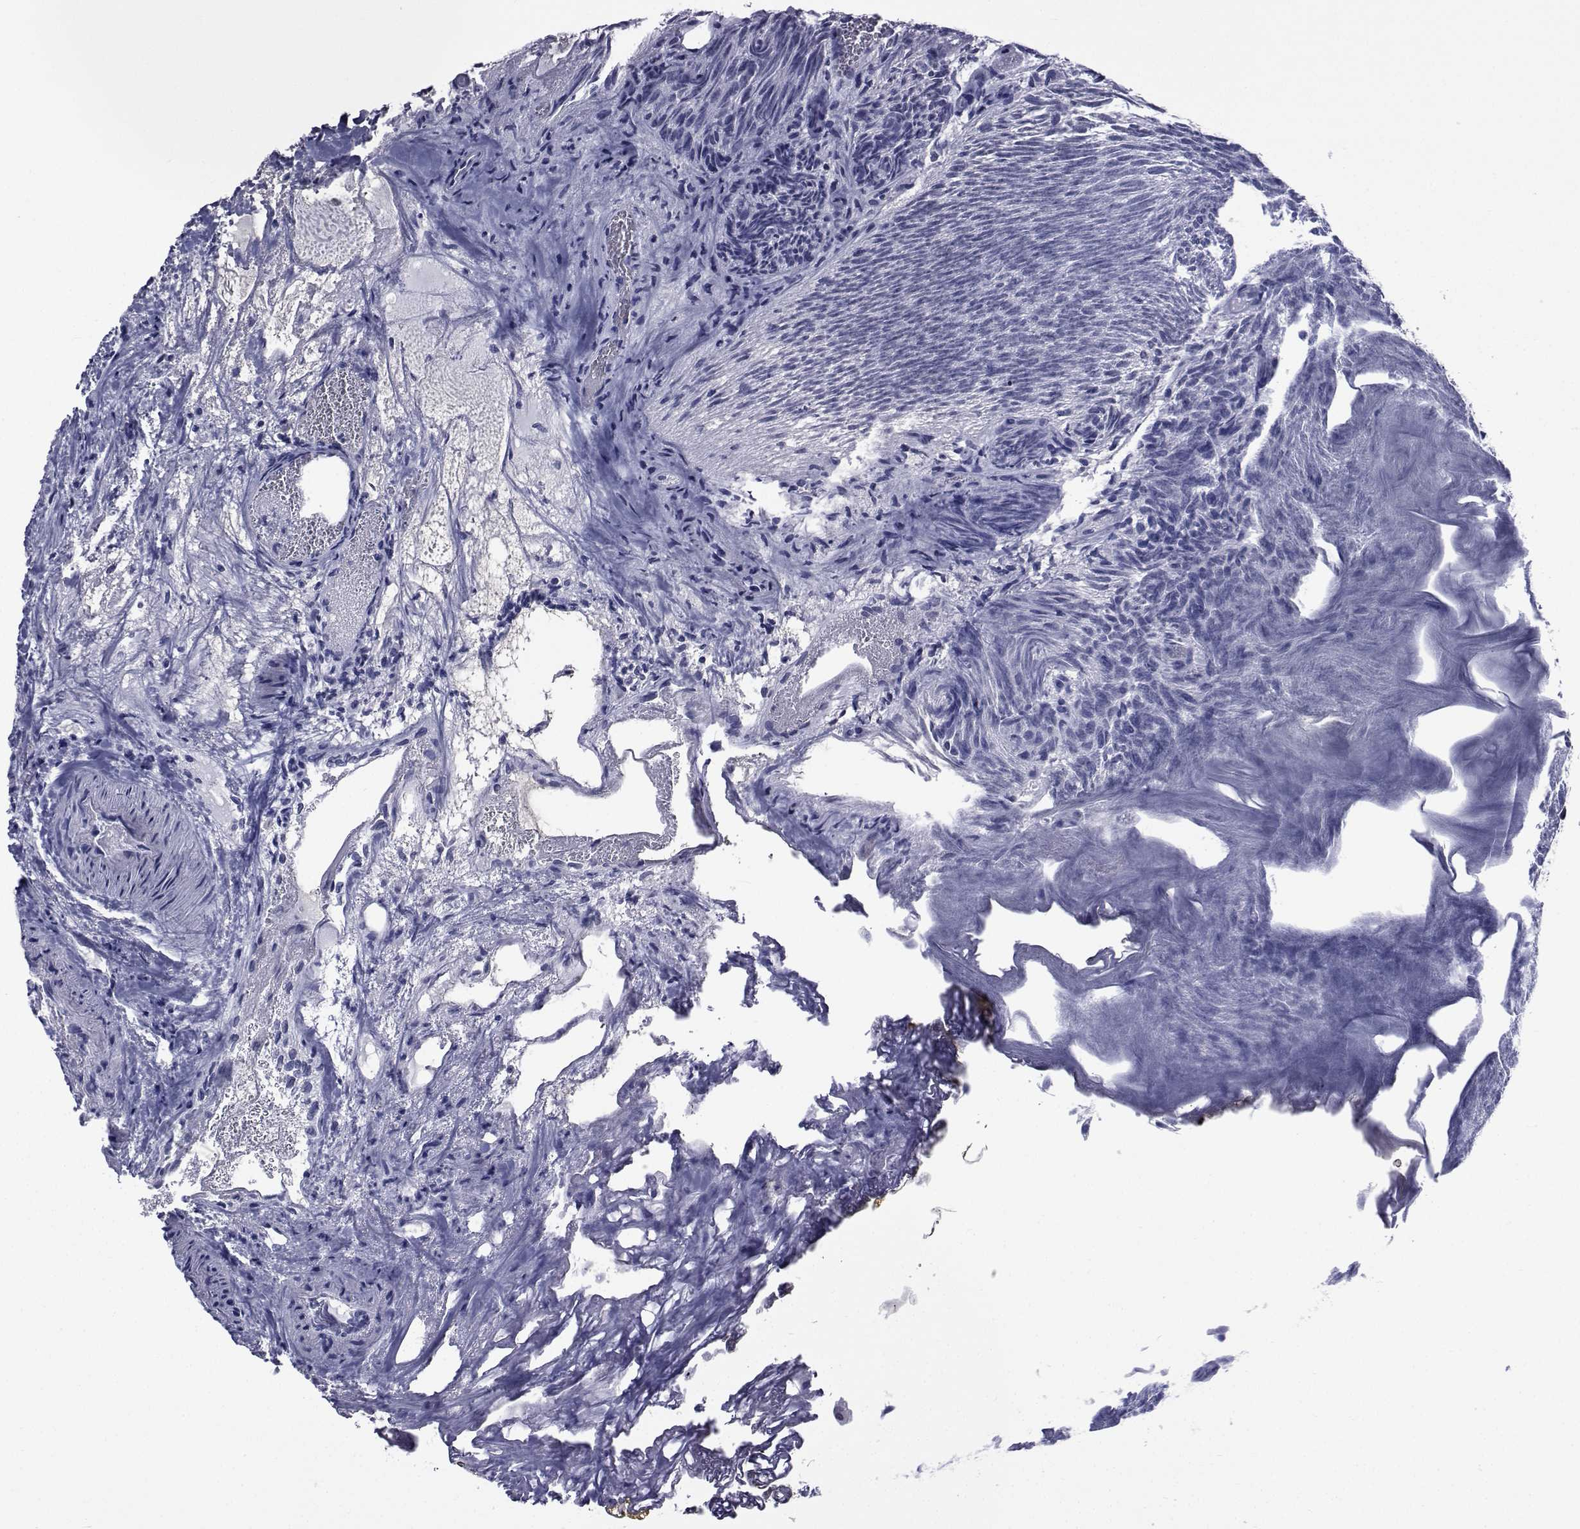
{"staining": {"intensity": "negative", "quantity": "none", "location": "none"}, "tissue": "urothelial cancer", "cell_type": "Tumor cells", "image_type": "cancer", "snomed": [{"axis": "morphology", "description": "Urothelial carcinoma, Low grade"}, {"axis": "topography", "description": "Urinary bladder"}], "caption": "Immunohistochemical staining of low-grade urothelial carcinoma exhibits no significant expression in tumor cells.", "gene": "ROPN1", "patient": {"sex": "male", "age": 77}}